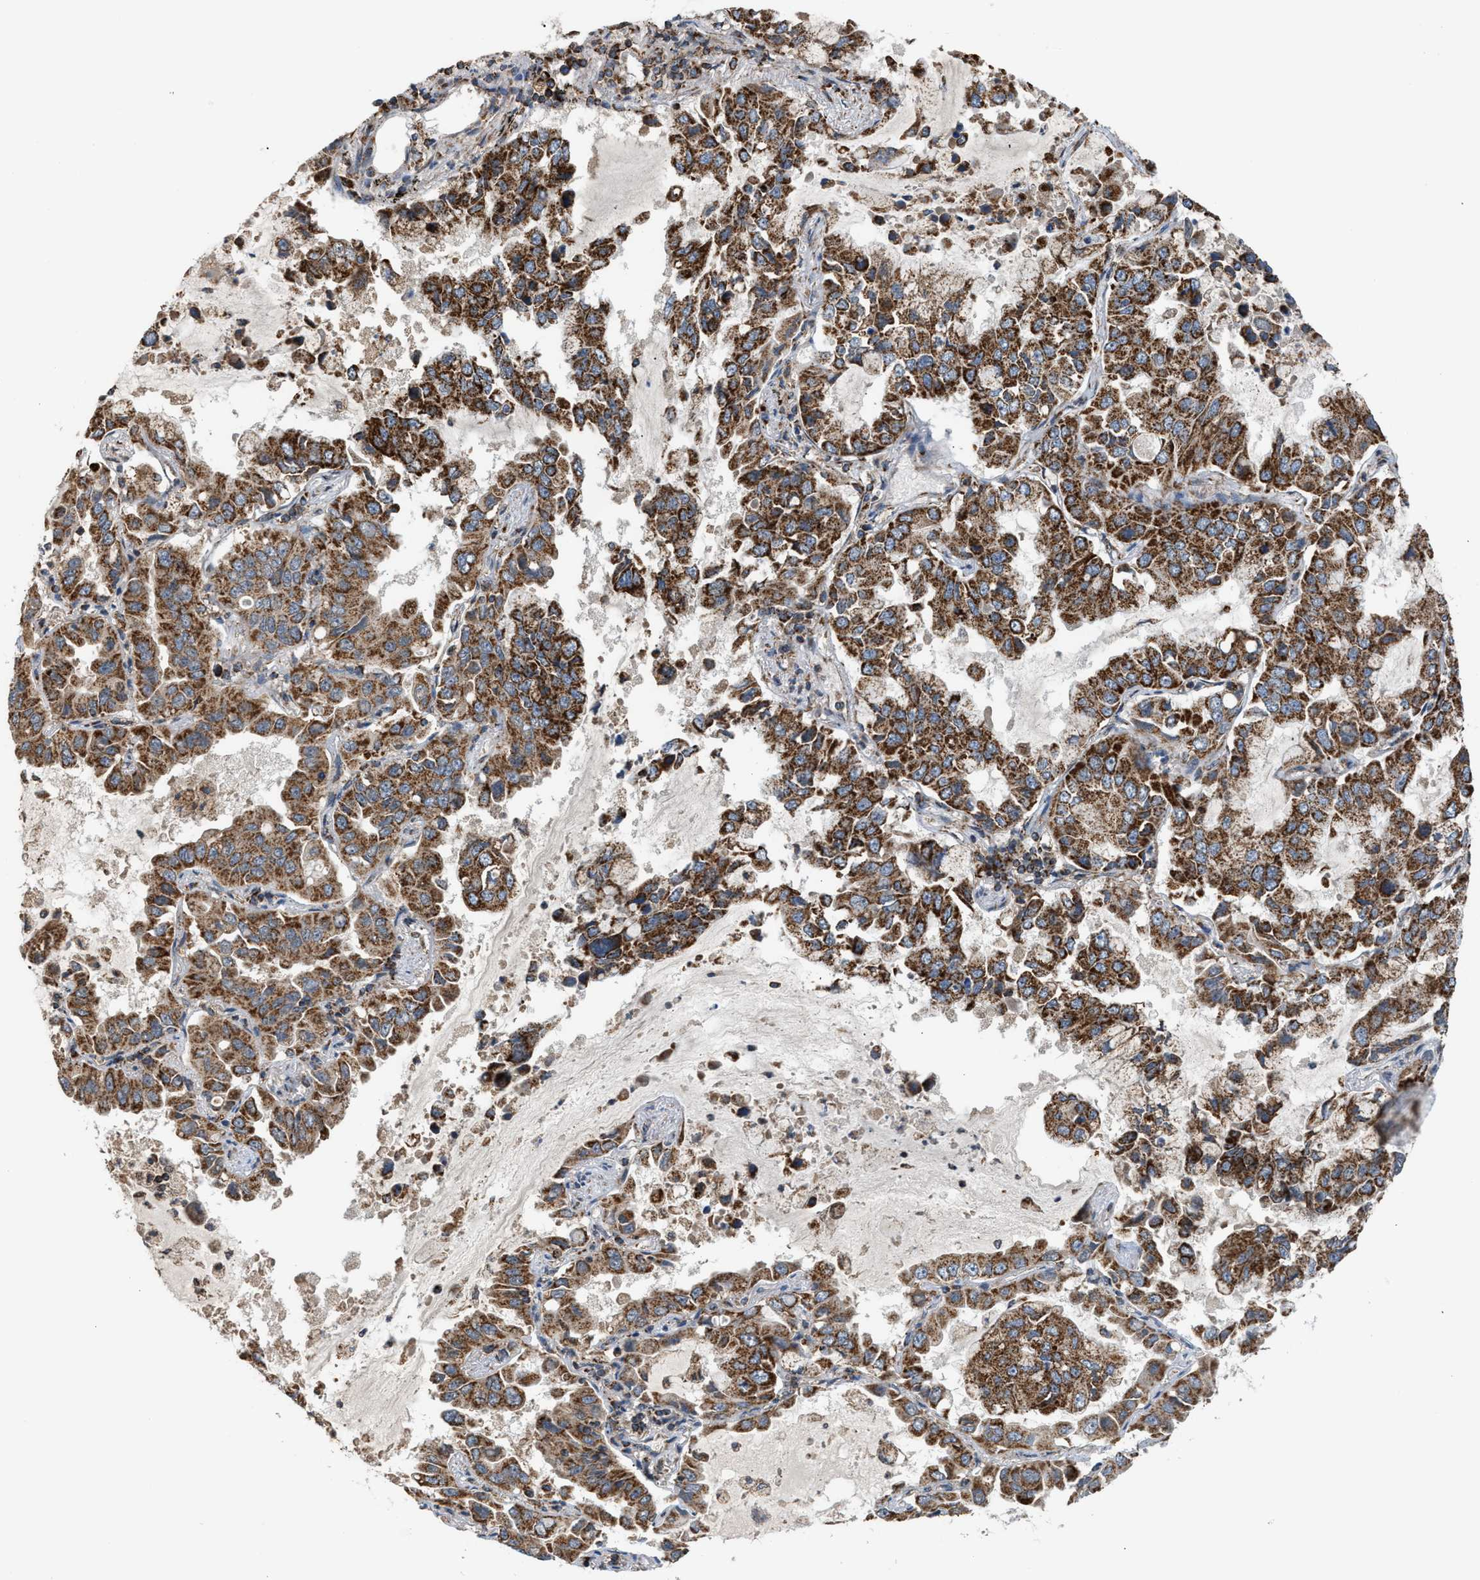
{"staining": {"intensity": "strong", "quantity": ">75%", "location": "cytoplasmic/membranous"}, "tissue": "lung cancer", "cell_type": "Tumor cells", "image_type": "cancer", "snomed": [{"axis": "morphology", "description": "Adenocarcinoma, NOS"}, {"axis": "topography", "description": "Lung"}], "caption": "There is high levels of strong cytoplasmic/membranous positivity in tumor cells of adenocarcinoma (lung), as demonstrated by immunohistochemical staining (brown color).", "gene": "SGSM2", "patient": {"sex": "male", "age": 64}}